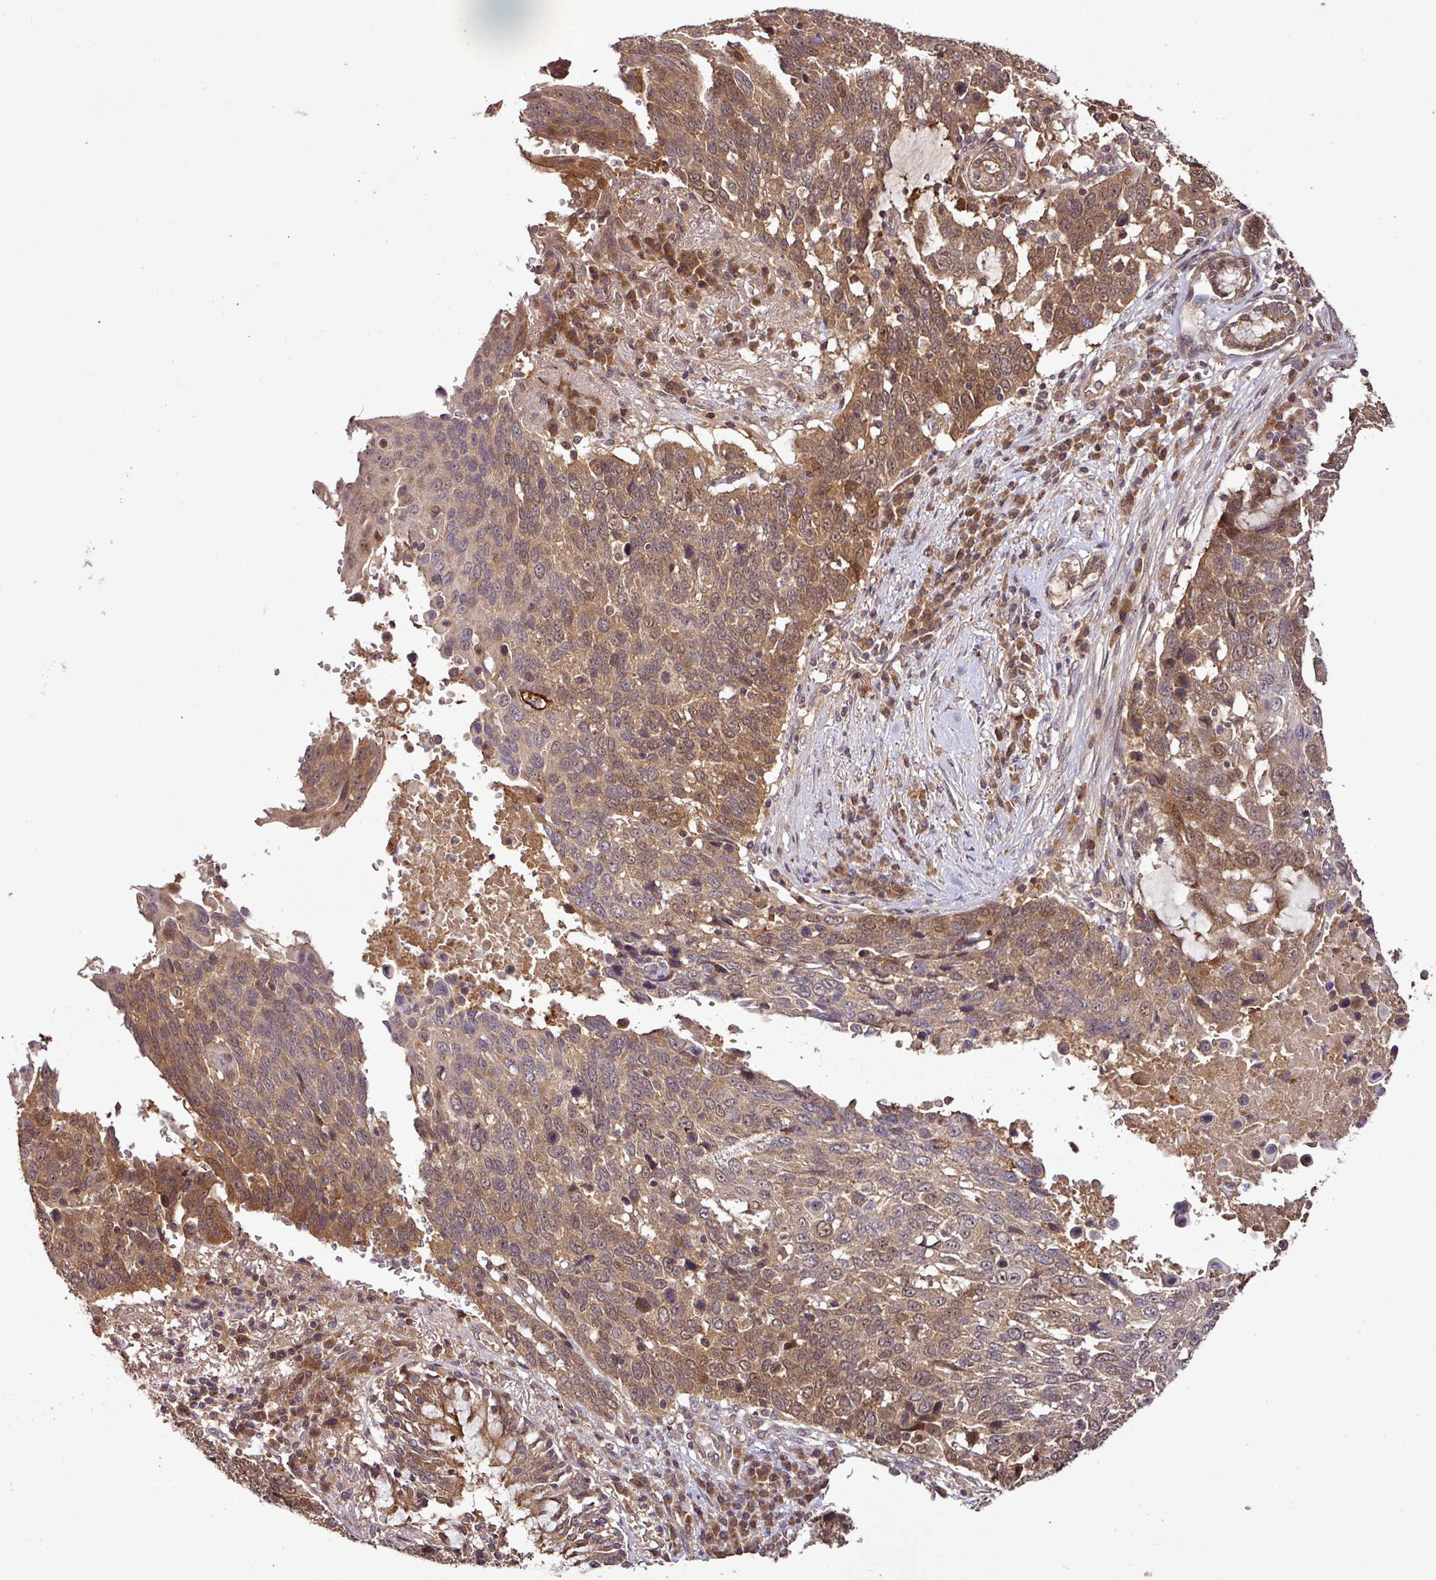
{"staining": {"intensity": "moderate", "quantity": ">75%", "location": "cytoplasmic/membranous,nuclear"}, "tissue": "lung cancer", "cell_type": "Tumor cells", "image_type": "cancer", "snomed": [{"axis": "morphology", "description": "Squamous cell carcinoma, NOS"}, {"axis": "topography", "description": "Lung"}], "caption": "A brown stain highlights moderate cytoplasmic/membranous and nuclear positivity of a protein in human lung cancer tumor cells.", "gene": "FAIM", "patient": {"sex": "male", "age": 66}}